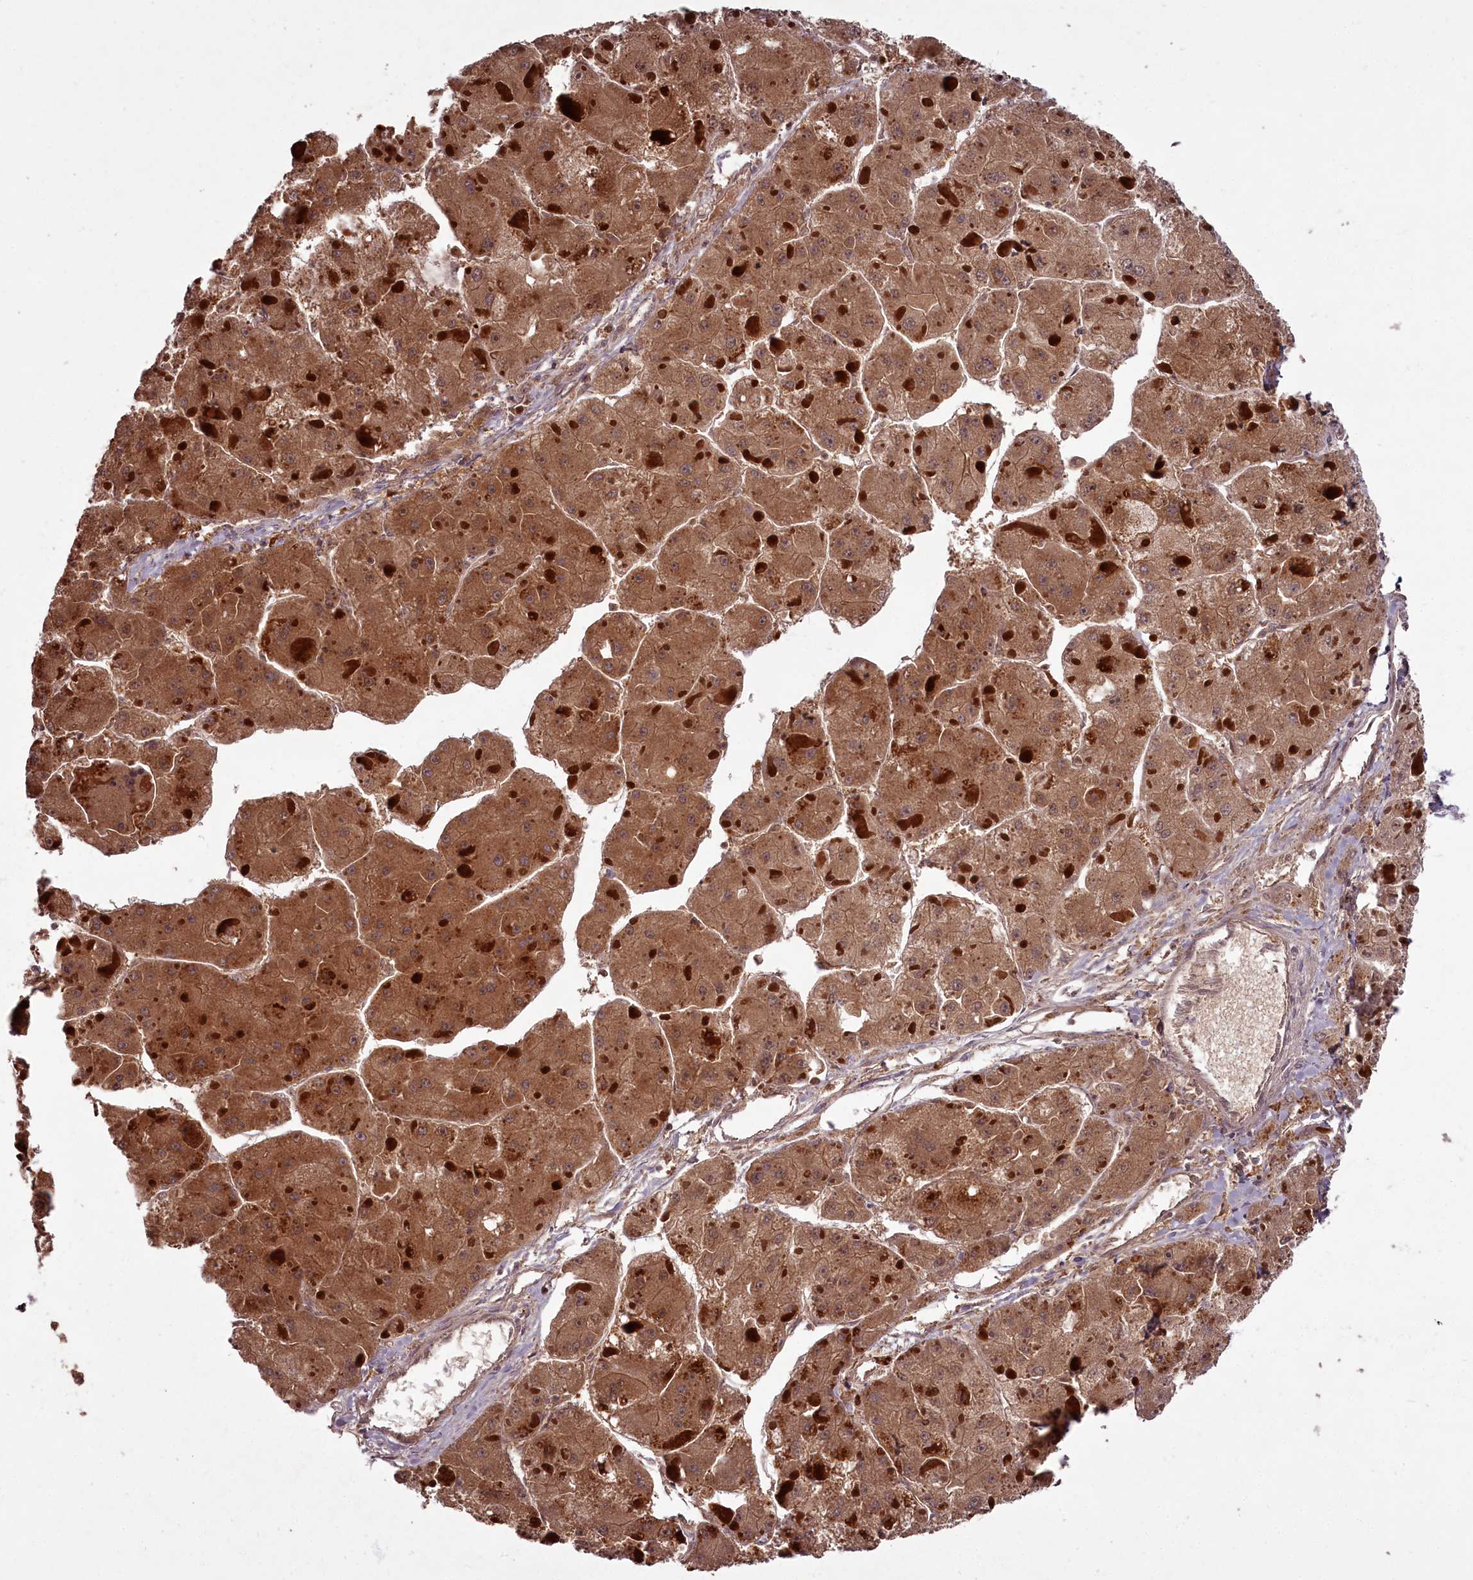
{"staining": {"intensity": "moderate", "quantity": ">75%", "location": "cytoplasmic/membranous"}, "tissue": "liver cancer", "cell_type": "Tumor cells", "image_type": "cancer", "snomed": [{"axis": "morphology", "description": "Carcinoma, Hepatocellular, NOS"}, {"axis": "topography", "description": "Liver"}], "caption": "Tumor cells show medium levels of moderate cytoplasmic/membranous expression in about >75% of cells in liver hepatocellular carcinoma. The protein of interest is stained brown, and the nuclei are stained in blue (DAB IHC with brightfield microscopy, high magnification).", "gene": "PCBP2", "patient": {"sex": "female", "age": 73}}